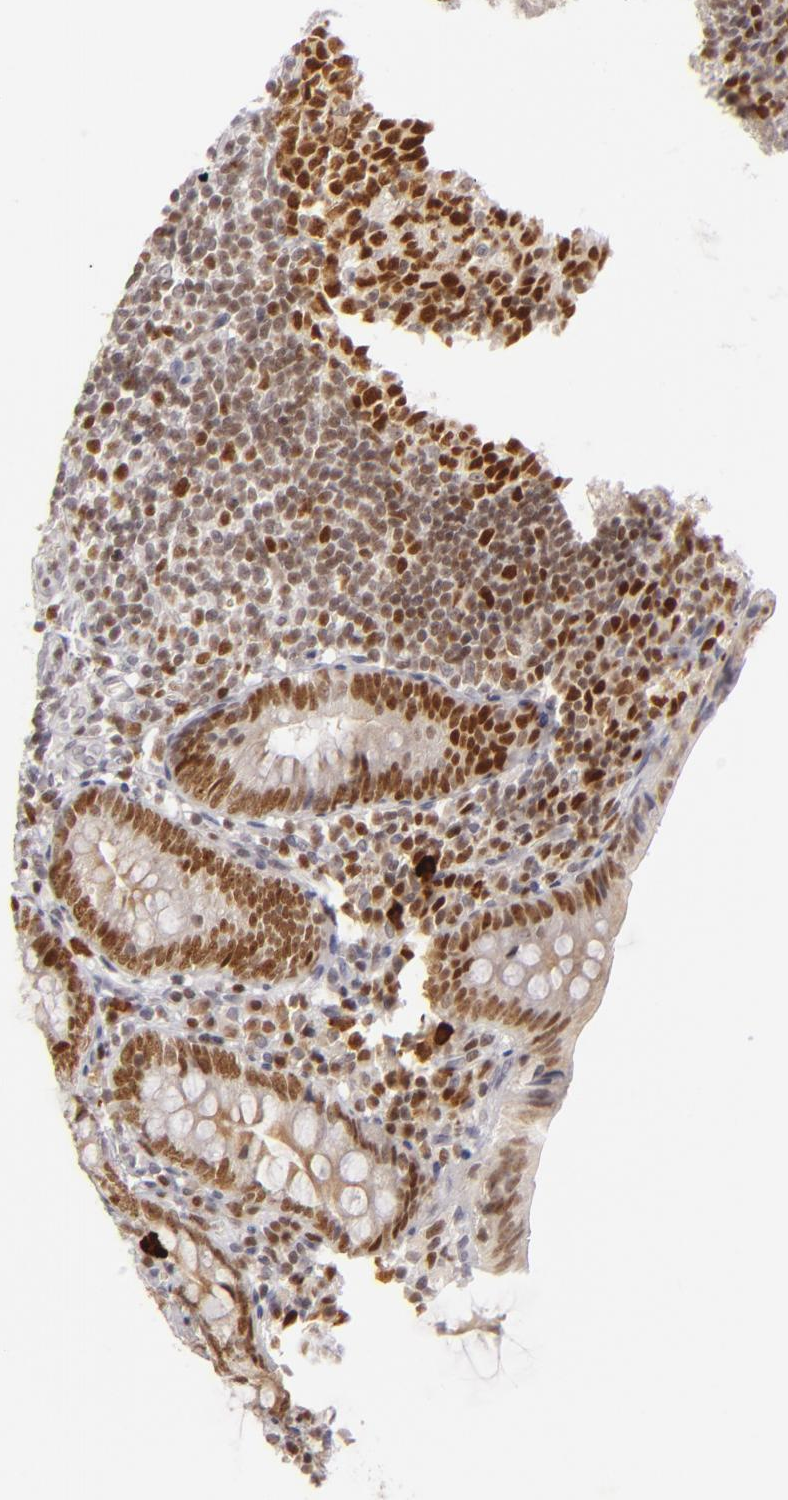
{"staining": {"intensity": "moderate", "quantity": ">75%", "location": "nuclear"}, "tissue": "appendix", "cell_type": "Glandular cells", "image_type": "normal", "snomed": [{"axis": "morphology", "description": "Normal tissue, NOS"}, {"axis": "topography", "description": "Appendix"}], "caption": "Glandular cells show medium levels of moderate nuclear staining in about >75% of cells in normal human appendix.", "gene": "FEN1", "patient": {"sex": "female", "age": 10}}